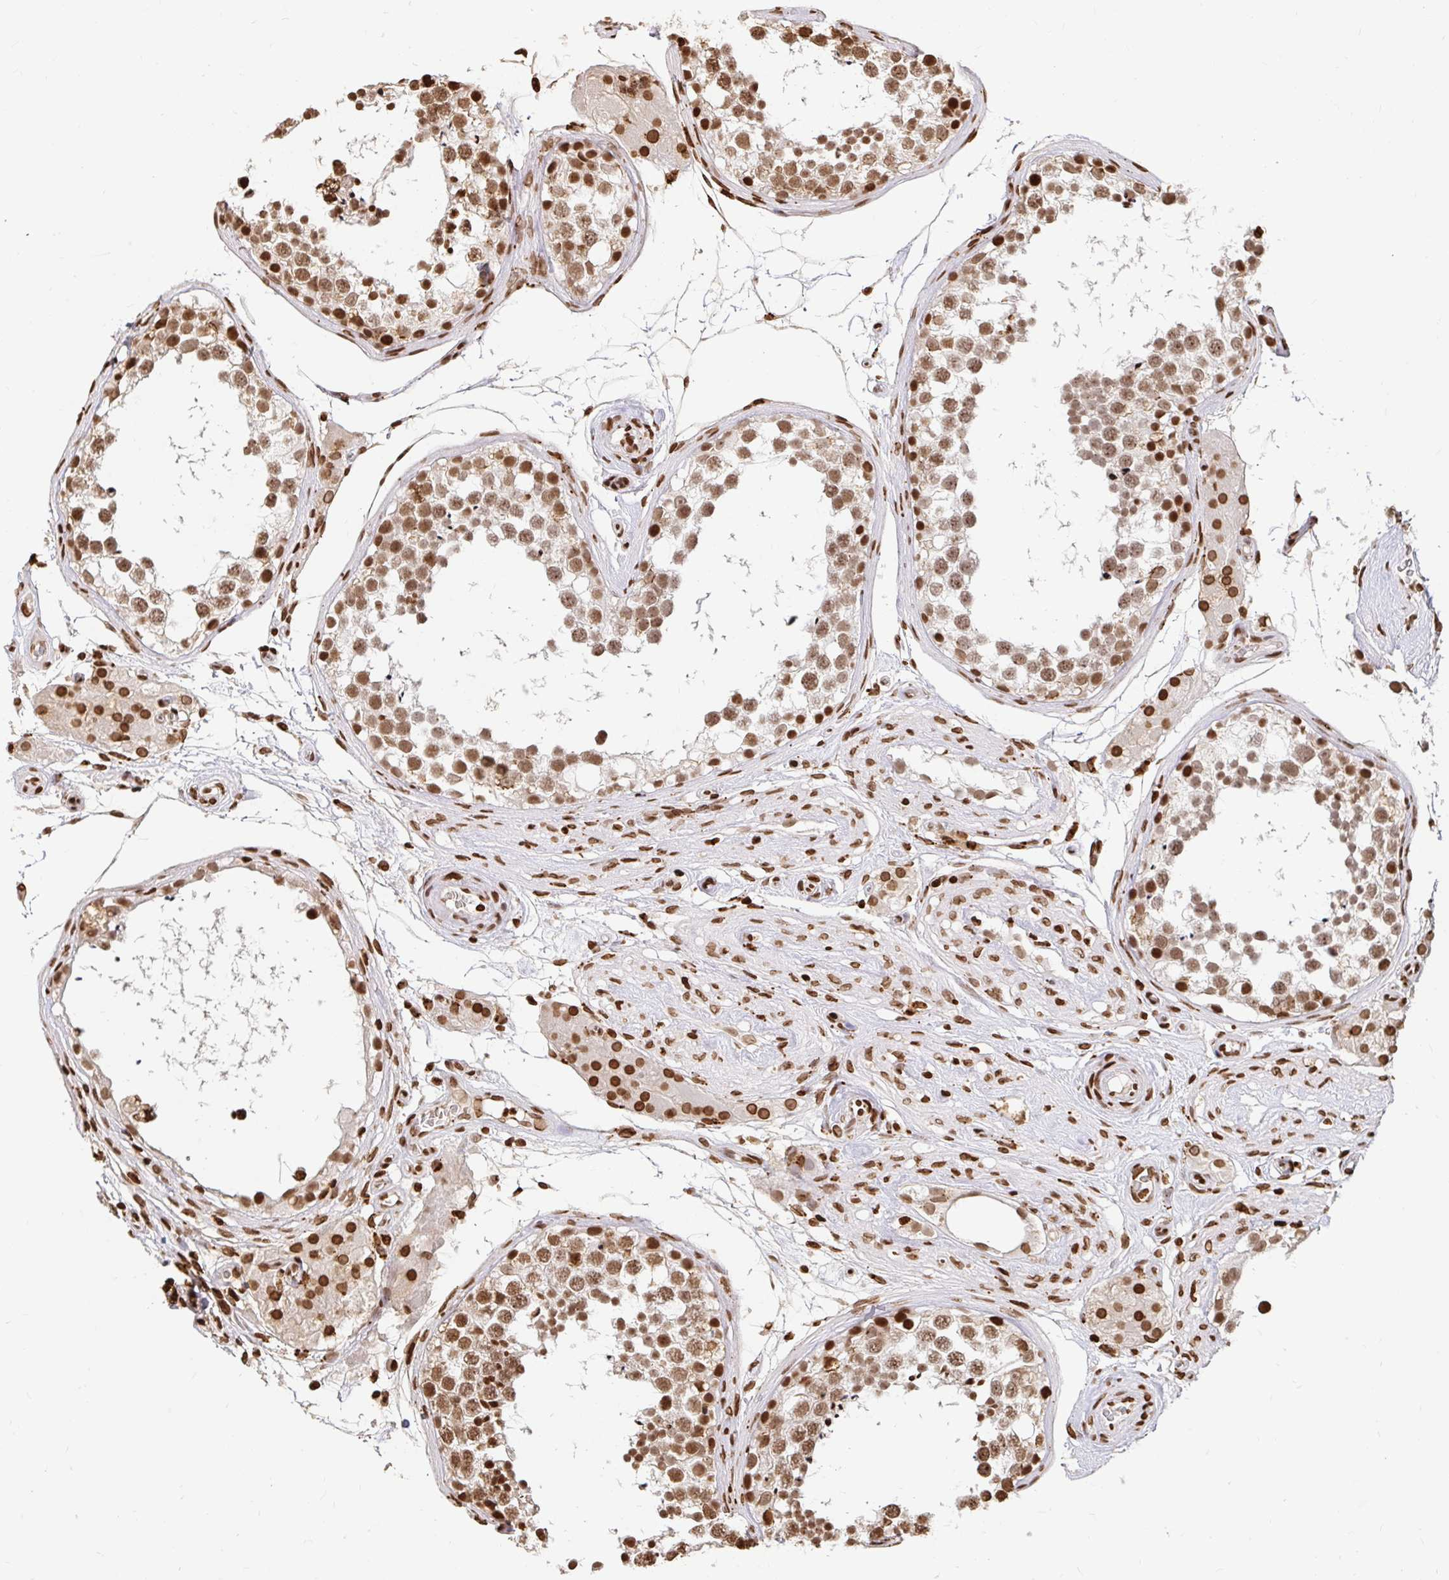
{"staining": {"intensity": "moderate", "quantity": ">75%", "location": "nuclear"}, "tissue": "testis", "cell_type": "Cells in seminiferous ducts", "image_type": "normal", "snomed": [{"axis": "morphology", "description": "Normal tissue, NOS"}, {"axis": "morphology", "description": "Seminoma, NOS"}, {"axis": "topography", "description": "Testis"}], "caption": "Testis stained for a protein (brown) shows moderate nuclear positive staining in about >75% of cells in seminiferous ducts.", "gene": "H2BC5", "patient": {"sex": "male", "age": 65}}